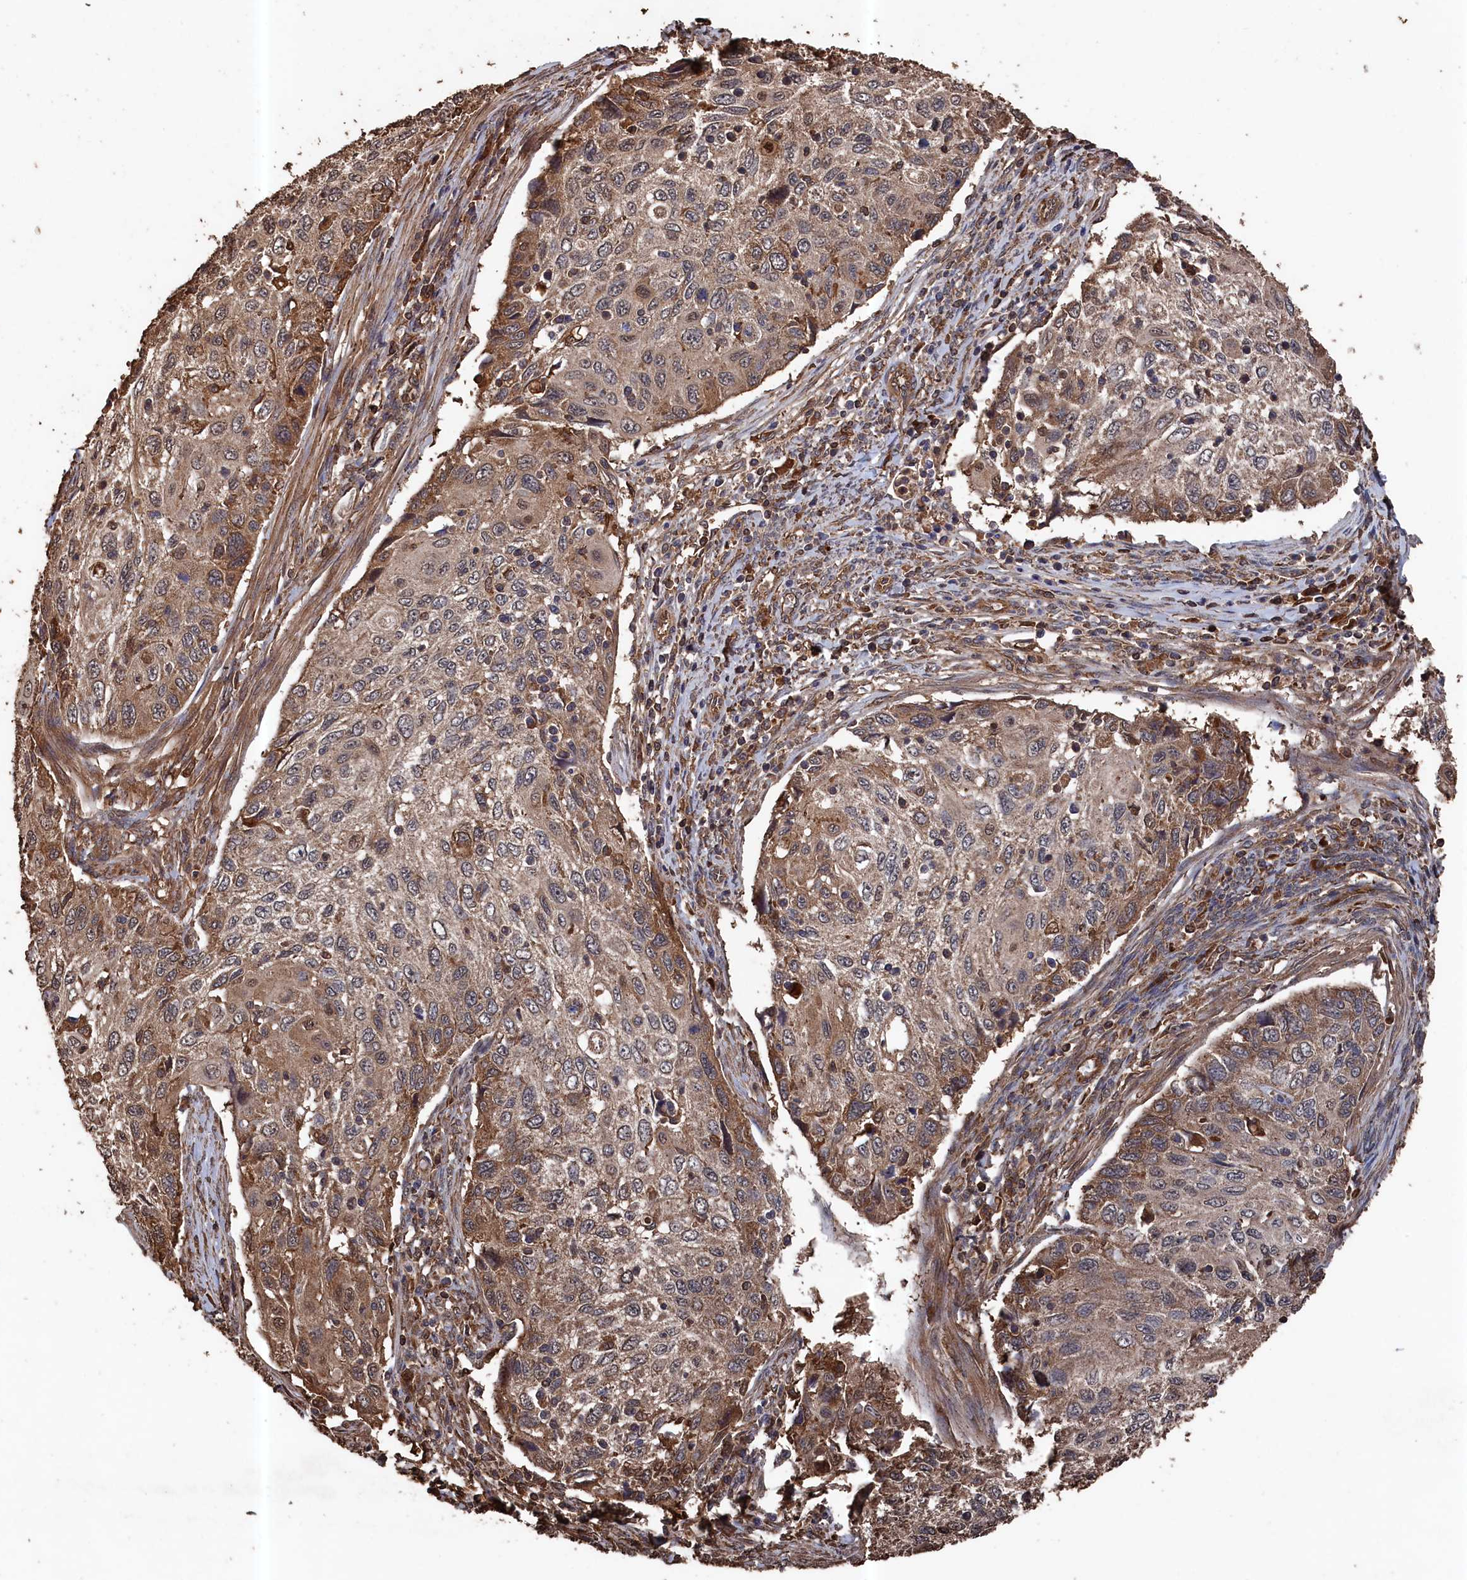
{"staining": {"intensity": "moderate", "quantity": "<25%", "location": "cytoplasmic/membranous"}, "tissue": "cervical cancer", "cell_type": "Tumor cells", "image_type": "cancer", "snomed": [{"axis": "morphology", "description": "Squamous cell carcinoma, NOS"}, {"axis": "topography", "description": "Cervix"}], "caption": "A brown stain highlights moderate cytoplasmic/membranous positivity of a protein in cervical cancer tumor cells.", "gene": "SNX33", "patient": {"sex": "female", "age": 70}}